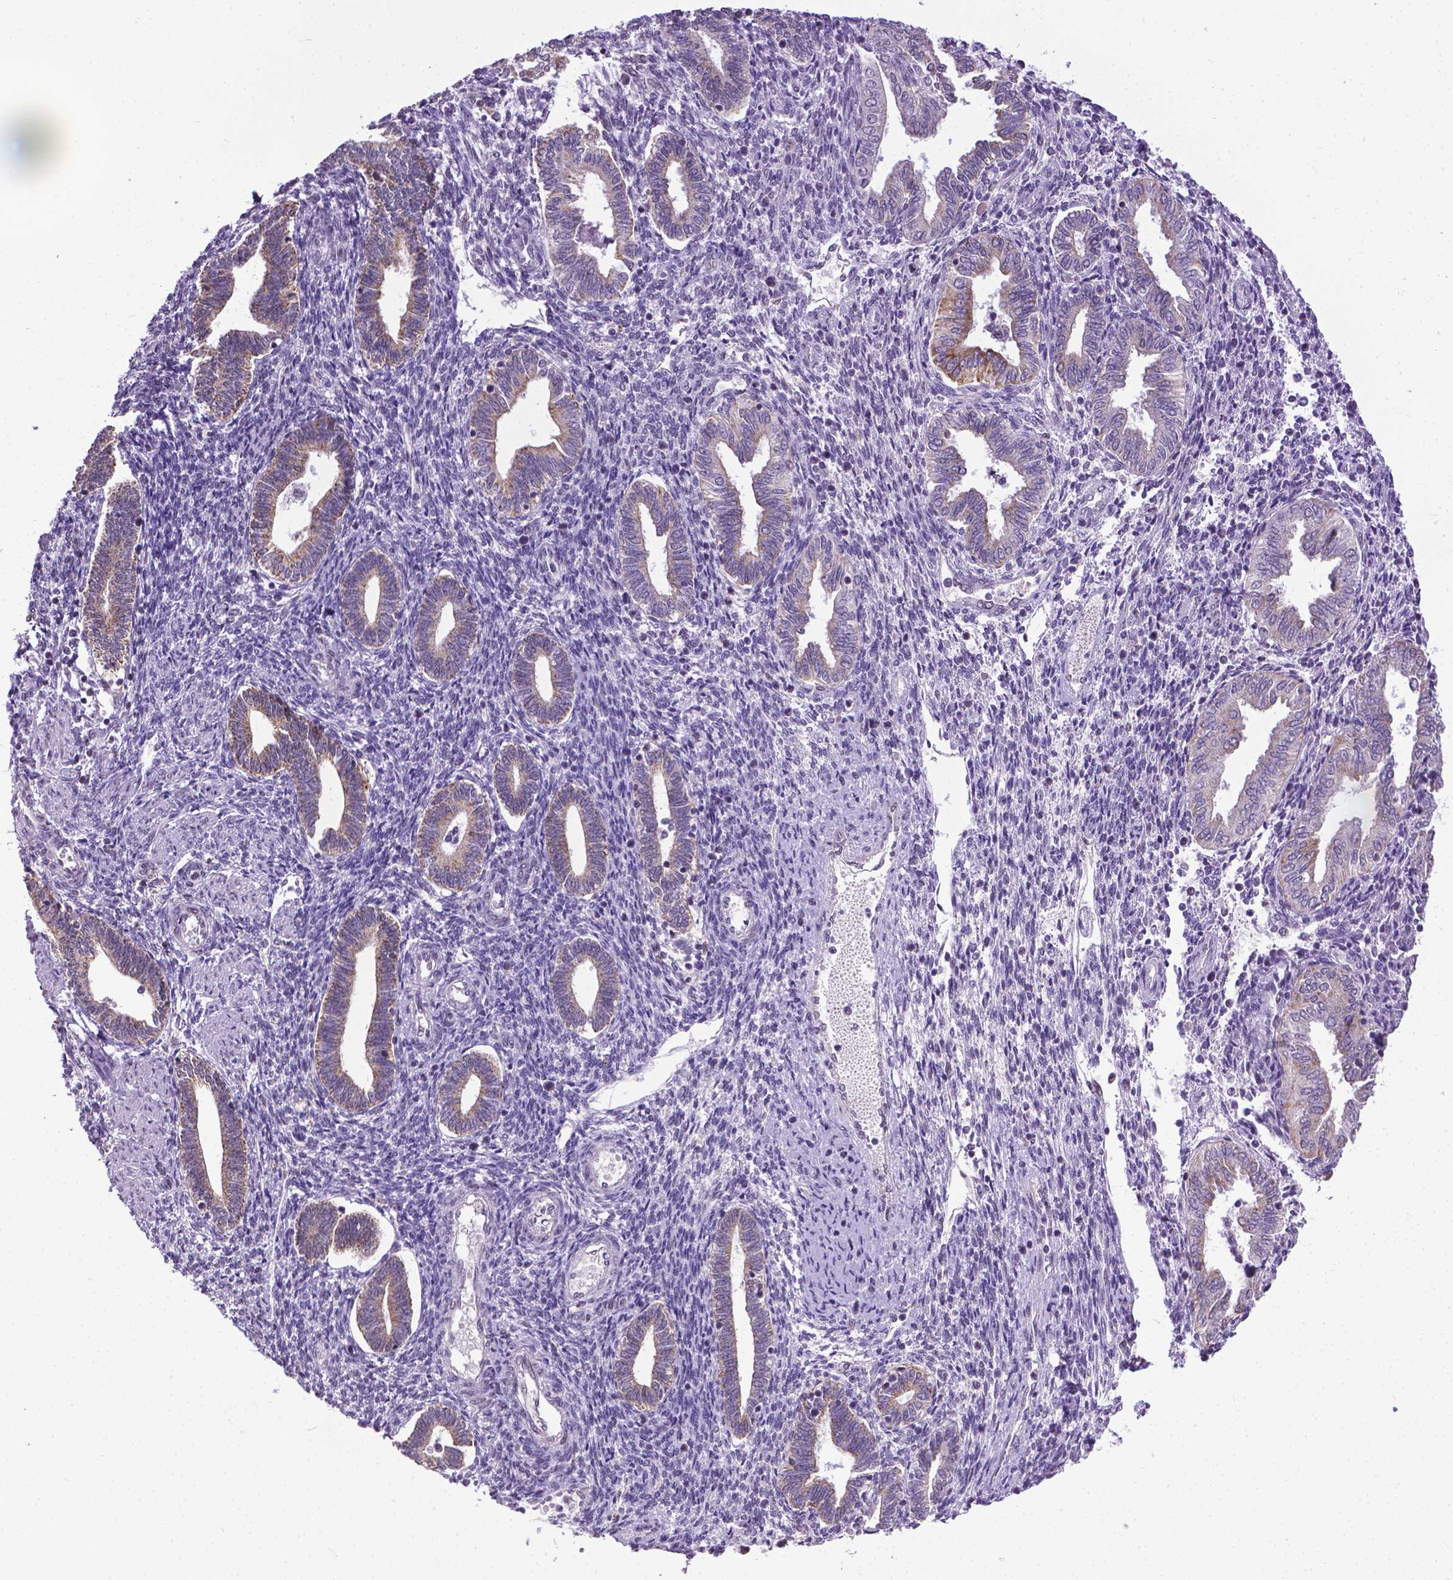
{"staining": {"intensity": "negative", "quantity": "none", "location": "none"}, "tissue": "endometrium", "cell_type": "Cells in endometrial stroma", "image_type": "normal", "snomed": [{"axis": "morphology", "description": "Normal tissue, NOS"}, {"axis": "topography", "description": "Endometrium"}], "caption": "This is a image of IHC staining of unremarkable endometrium, which shows no positivity in cells in endometrial stroma. (Stains: DAB (3,3'-diaminobenzidine) IHC with hematoxylin counter stain, Microscopy: brightfield microscopy at high magnification).", "gene": "KMO", "patient": {"sex": "female", "age": 42}}